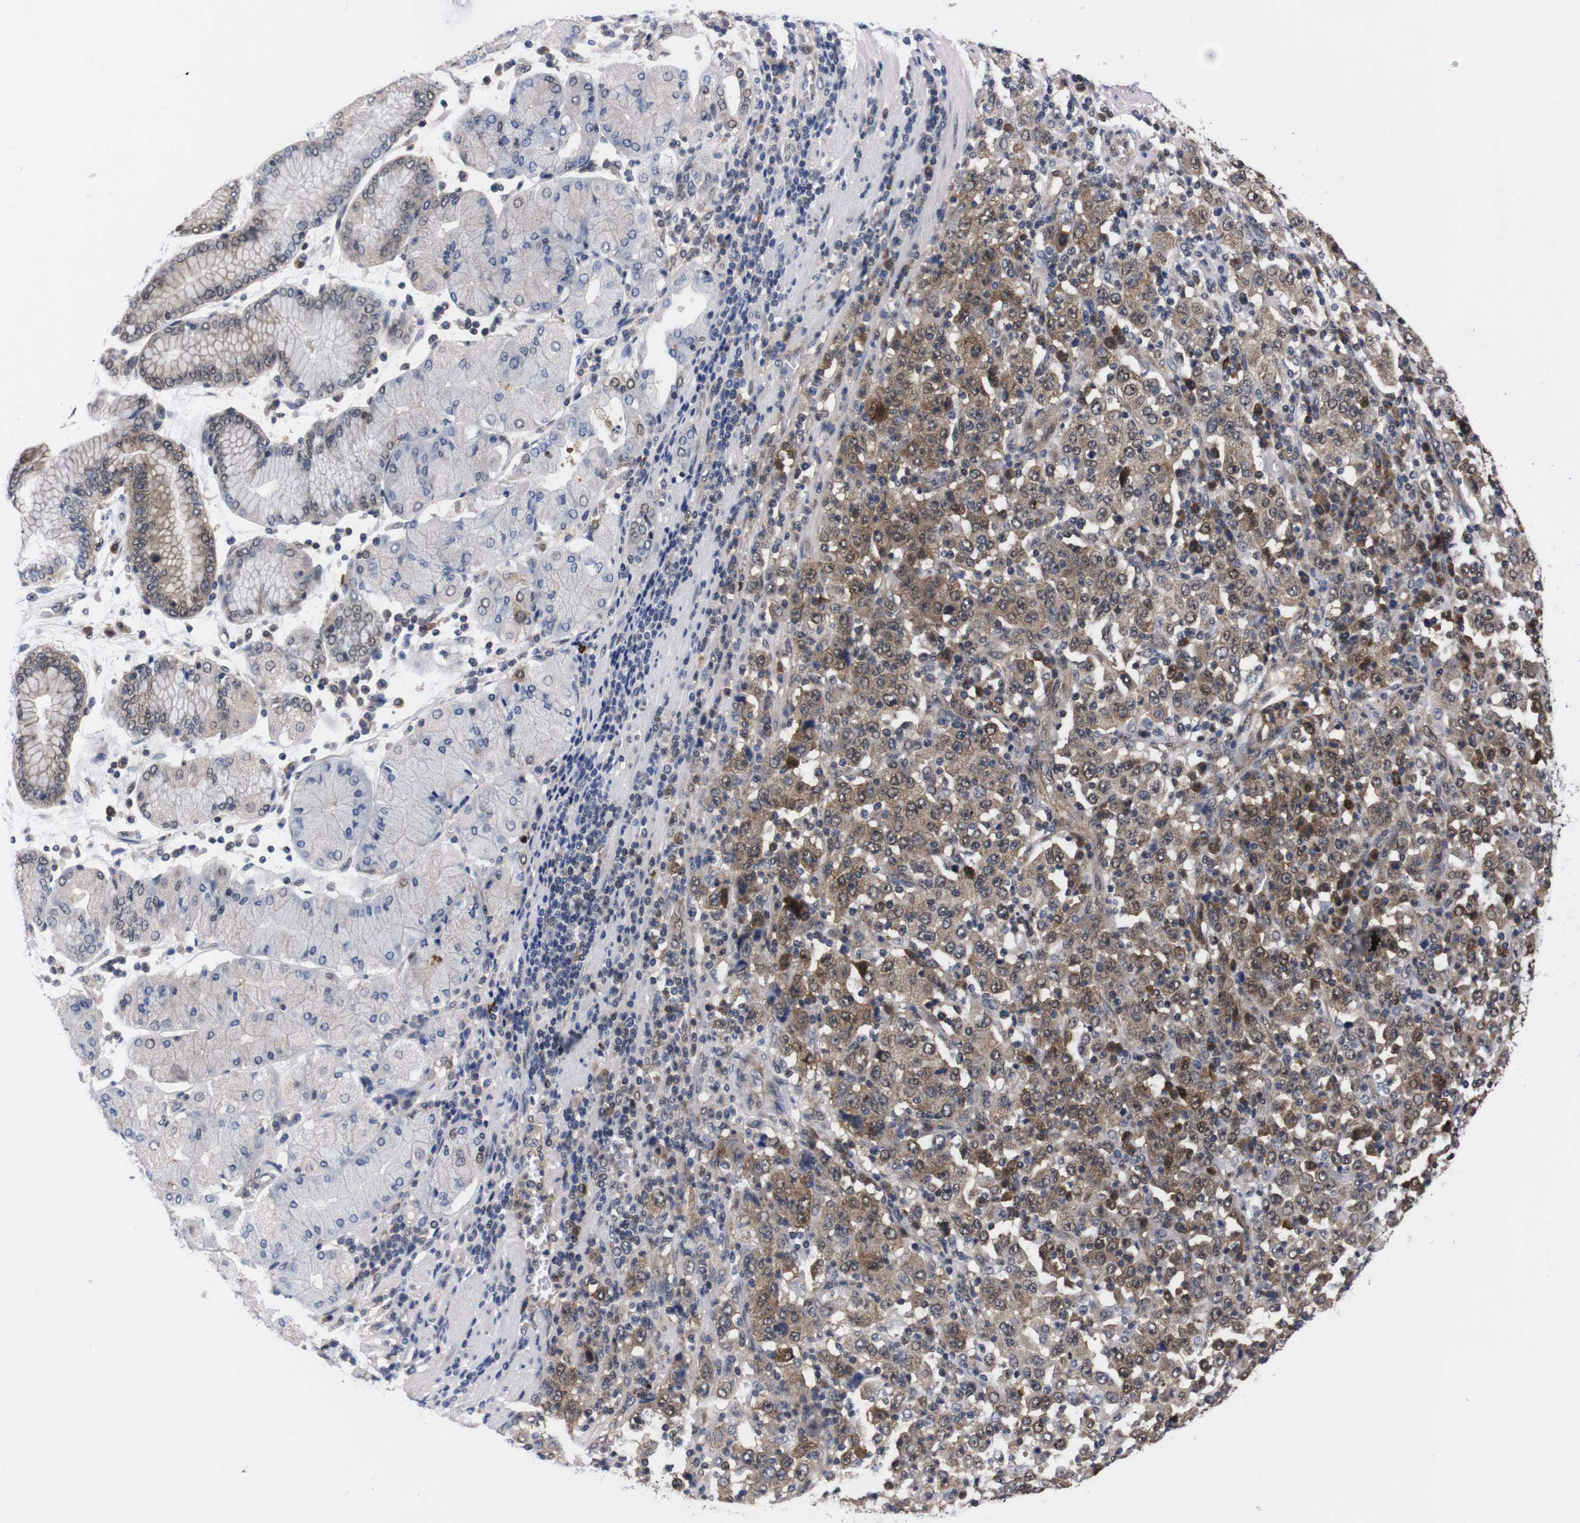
{"staining": {"intensity": "moderate", "quantity": ">75%", "location": "cytoplasmic/membranous,nuclear"}, "tissue": "stomach cancer", "cell_type": "Tumor cells", "image_type": "cancer", "snomed": [{"axis": "morphology", "description": "Normal tissue, NOS"}, {"axis": "morphology", "description": "Adenocarcinoma, NOS"}, {"axis": "topography", "description": "Stomach, upper"}, {"axis": "topography", "description": "Stomach"}], "caption": "Protein staining of adenocarcinoma (stomach) tissue shows moderate cytoplasmic/membranous and nuclear expression in about >75% of tumor cells. Ihc stains the protein in brown and the nuclei are stained blue.", "gene": "UBQLN2", "patient": {"sex": "male", "age": 59}}